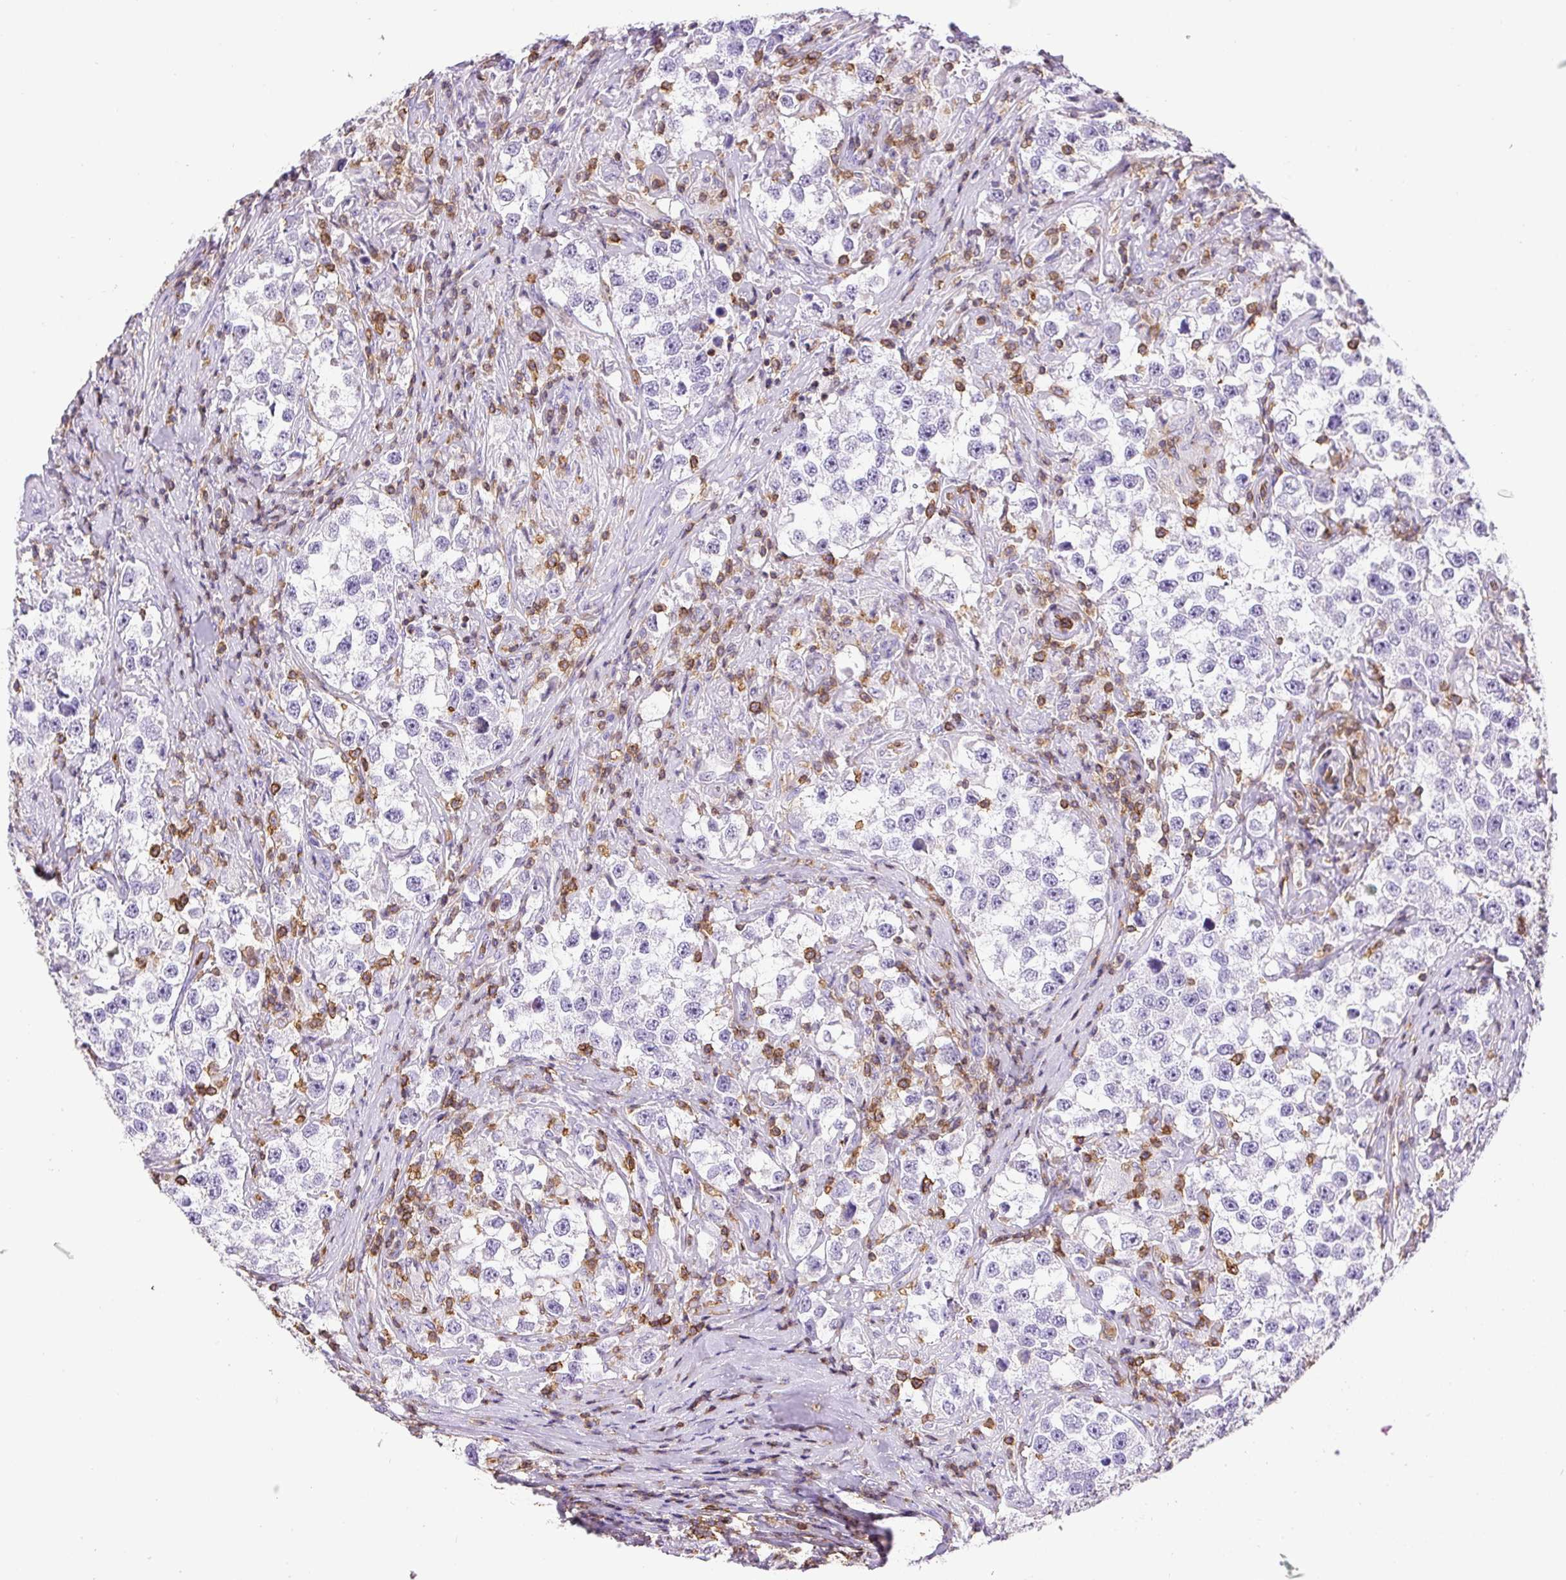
{"staining": {"intensity": "negative", "quantity": "none", "location": "none"}, "tissue": "testis cancer", "cell_type": "Tumor cells", "image_type": "cancer", "snomed": [{"axis": "morphology", "description": "Seminoma, NOS"}, {"axis": "topography", "description": "Testis"}], "caption": "IHC photomicrograph of neoplastic tissue: testis seminoma stained with DAB reveals no significant protein staining in tumor cells.", "gene": "FAM228B", "patient": {"sex": "male", "age": 46}}